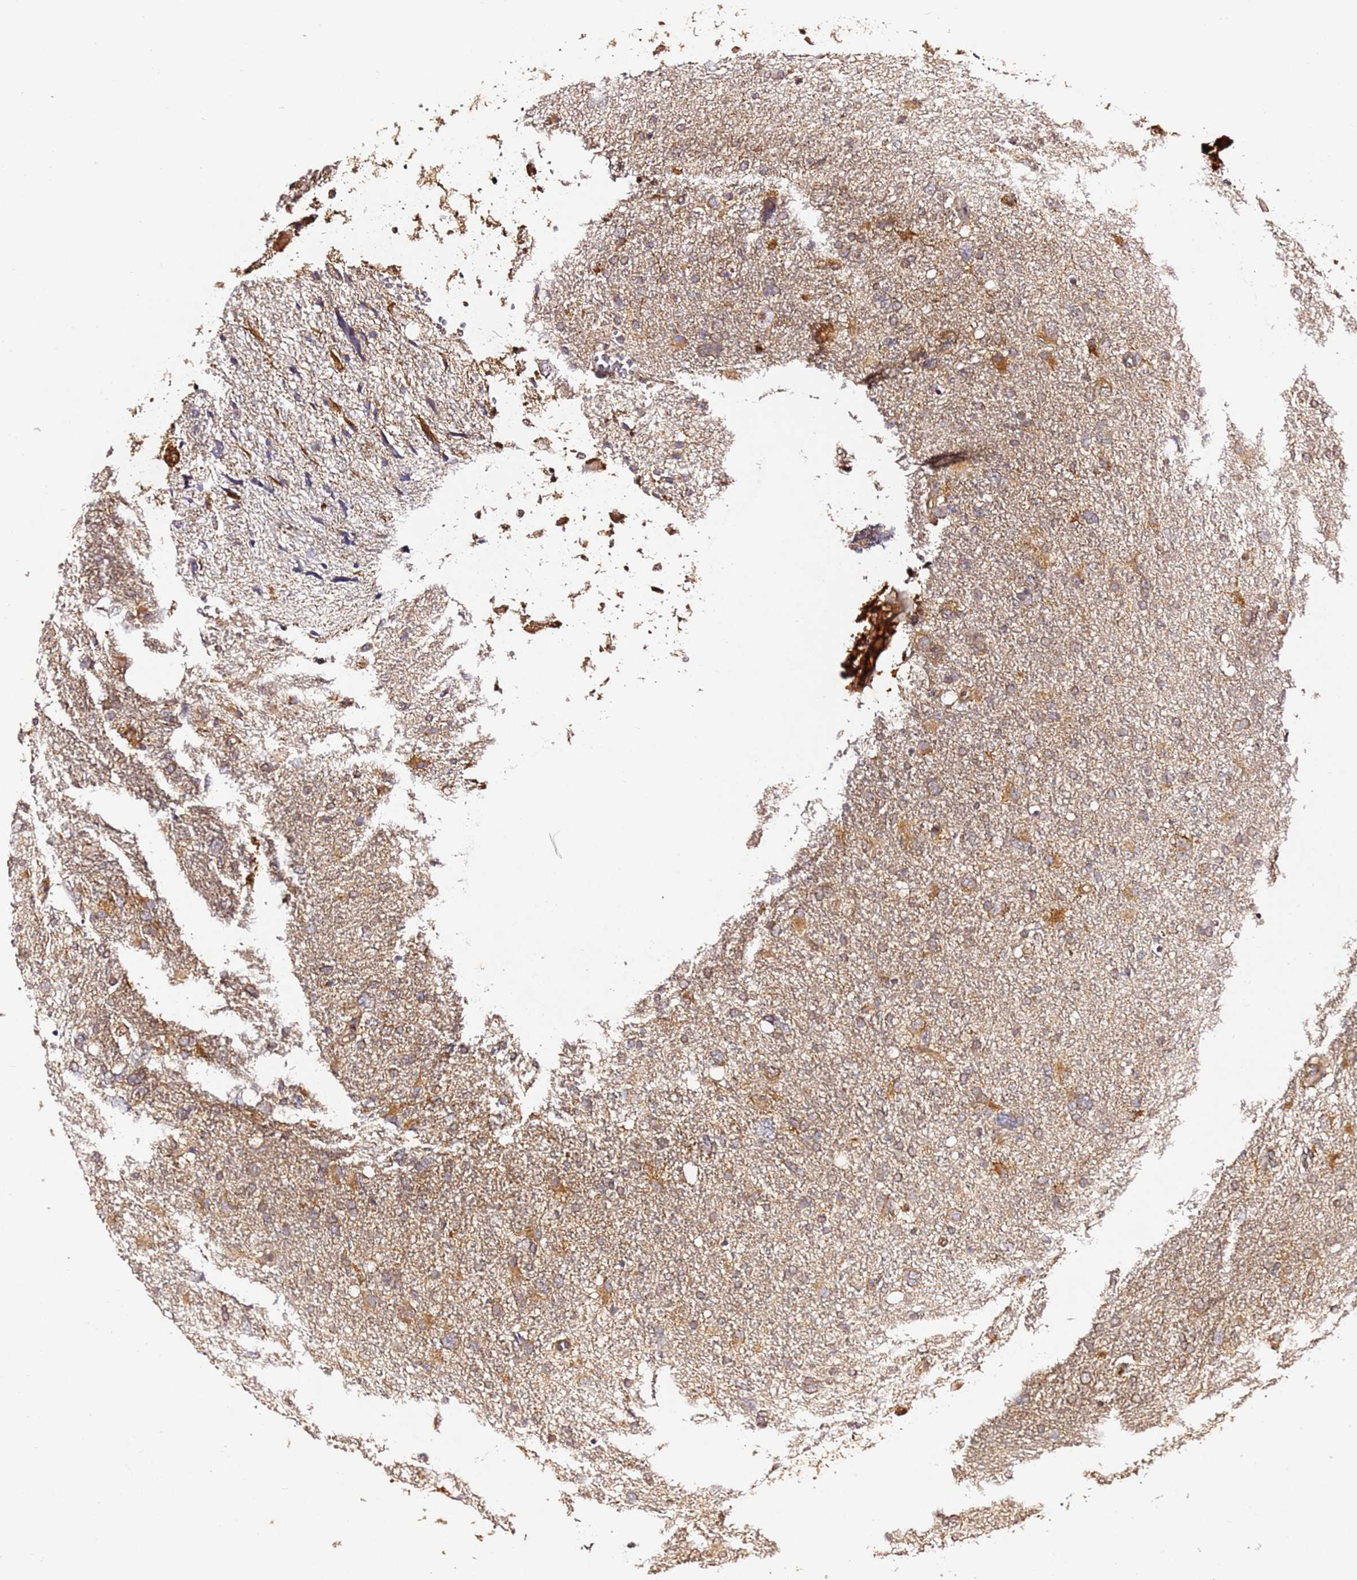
{"staining": {"intensity": "moderate", "quantity": "25%-75%", "location": "cytoplasmic/membranous"}, "tissue": "glioma", "cell_type": "Tumor cells", "image_type": "cancer", "snomed": [{"axis": "morphology", "description": "Glioma, malignant, High grade"}, {"axis": "topography", "description": "Brain"}], "caption": "There is medium levels of moderate cytoplasmic/membranous expression in tumor cells of malignant high-grade glioma, as demonstrated by immunohistochemical staining (brown color).", "gene": "ALG11", "patient": {"sex": "male", "age": 61}}